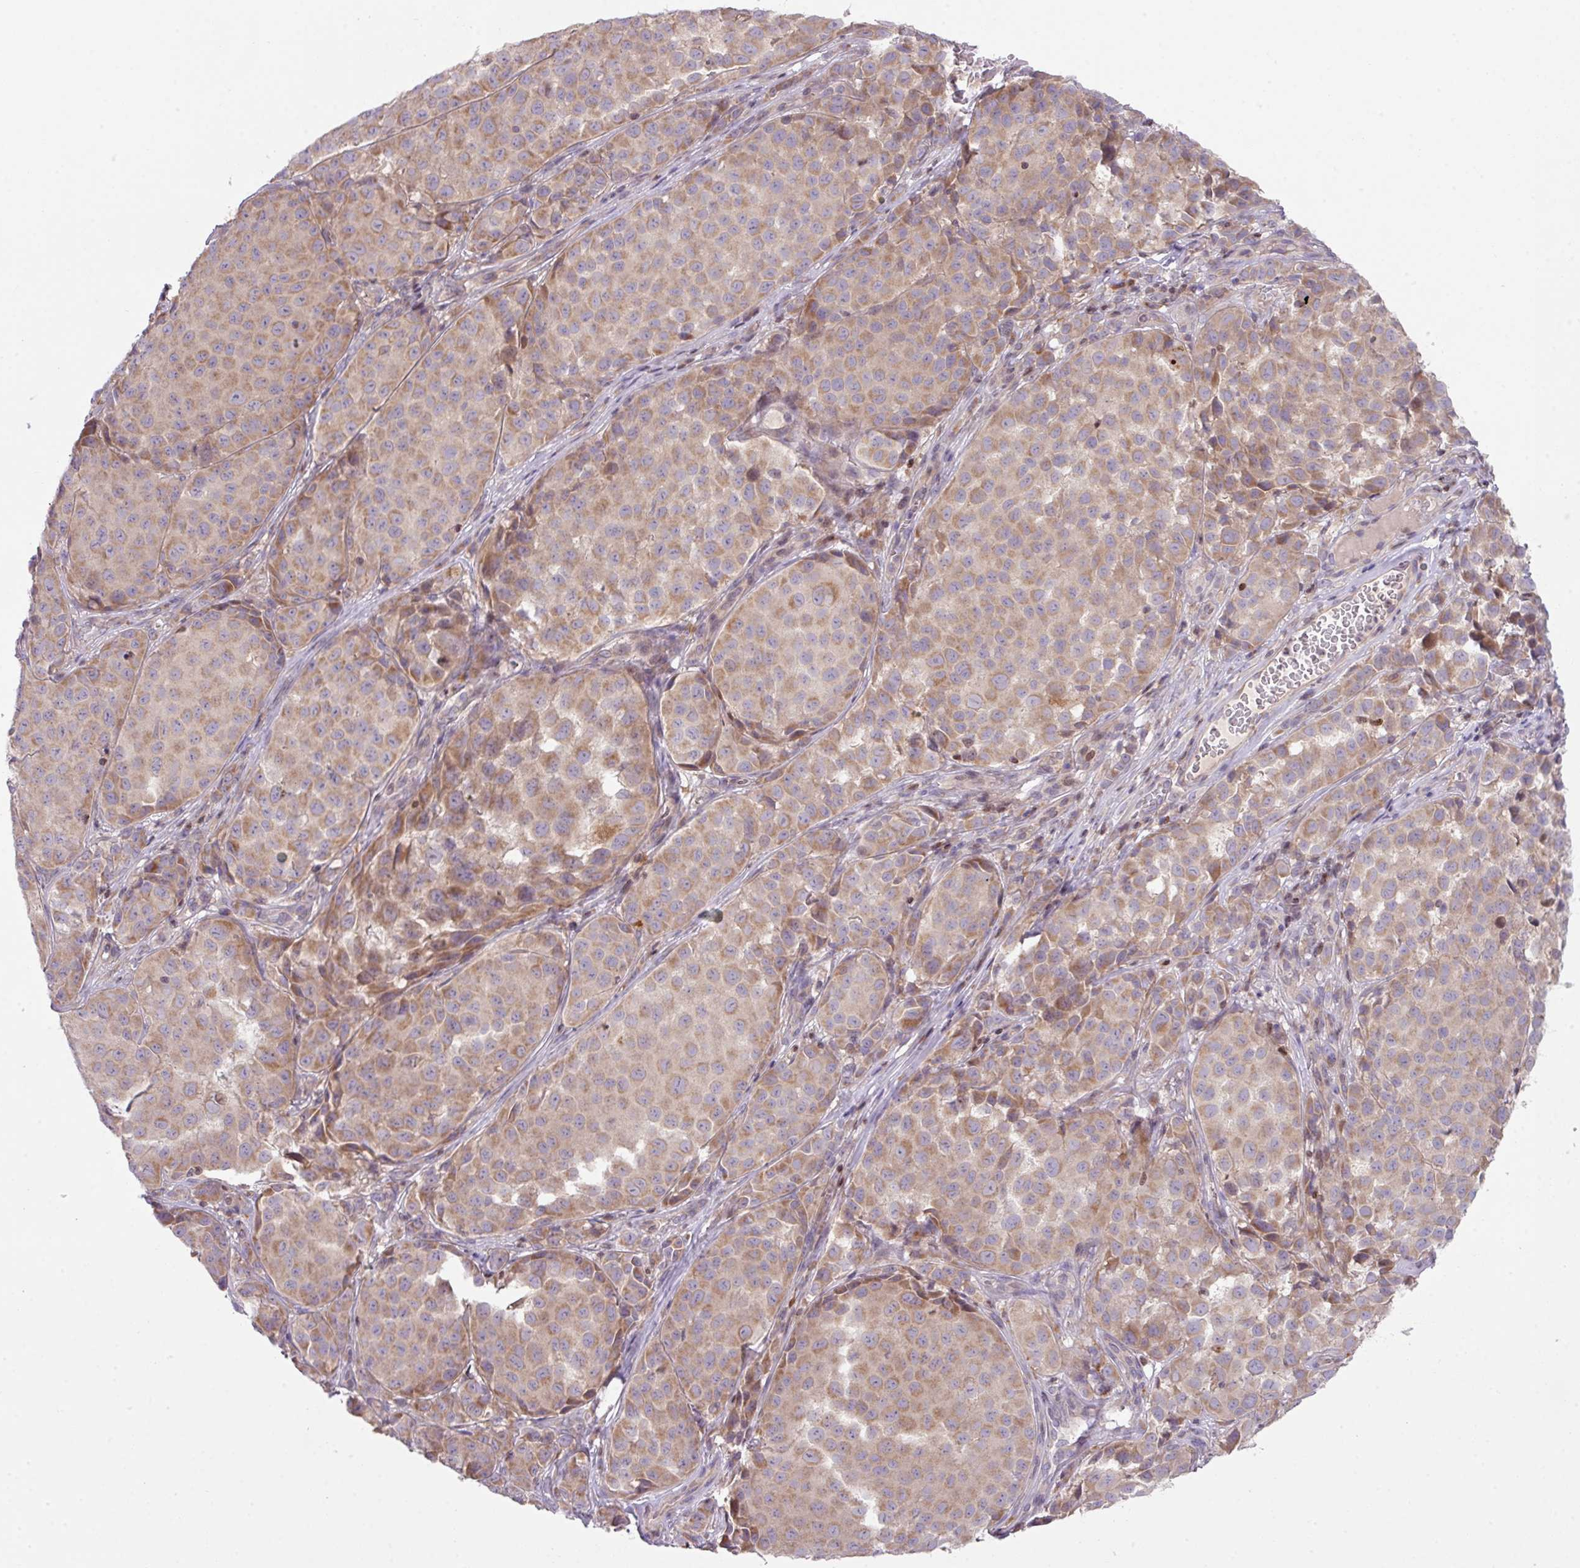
{"staining": {"intensity": "moderate", "quantity": ">75%", "location": "cytoplasmic/membranous"}, "tissue": "melanoma", "cell_type": "Tumor cells", "image_type": "cancer", "snomed": [{"axis": "morphology", "description": "Malignant melanoma, NOS"}, {"axis": "topography", "description": "Skin"}], "caption": "This is a histology image of IHC staining of malignant melanoma, which shows moderate expression in the cytoplasmic/membranous of tumor cells.", "gene": "ZNF394", "patient": {"sex": "male", "age": 64}}